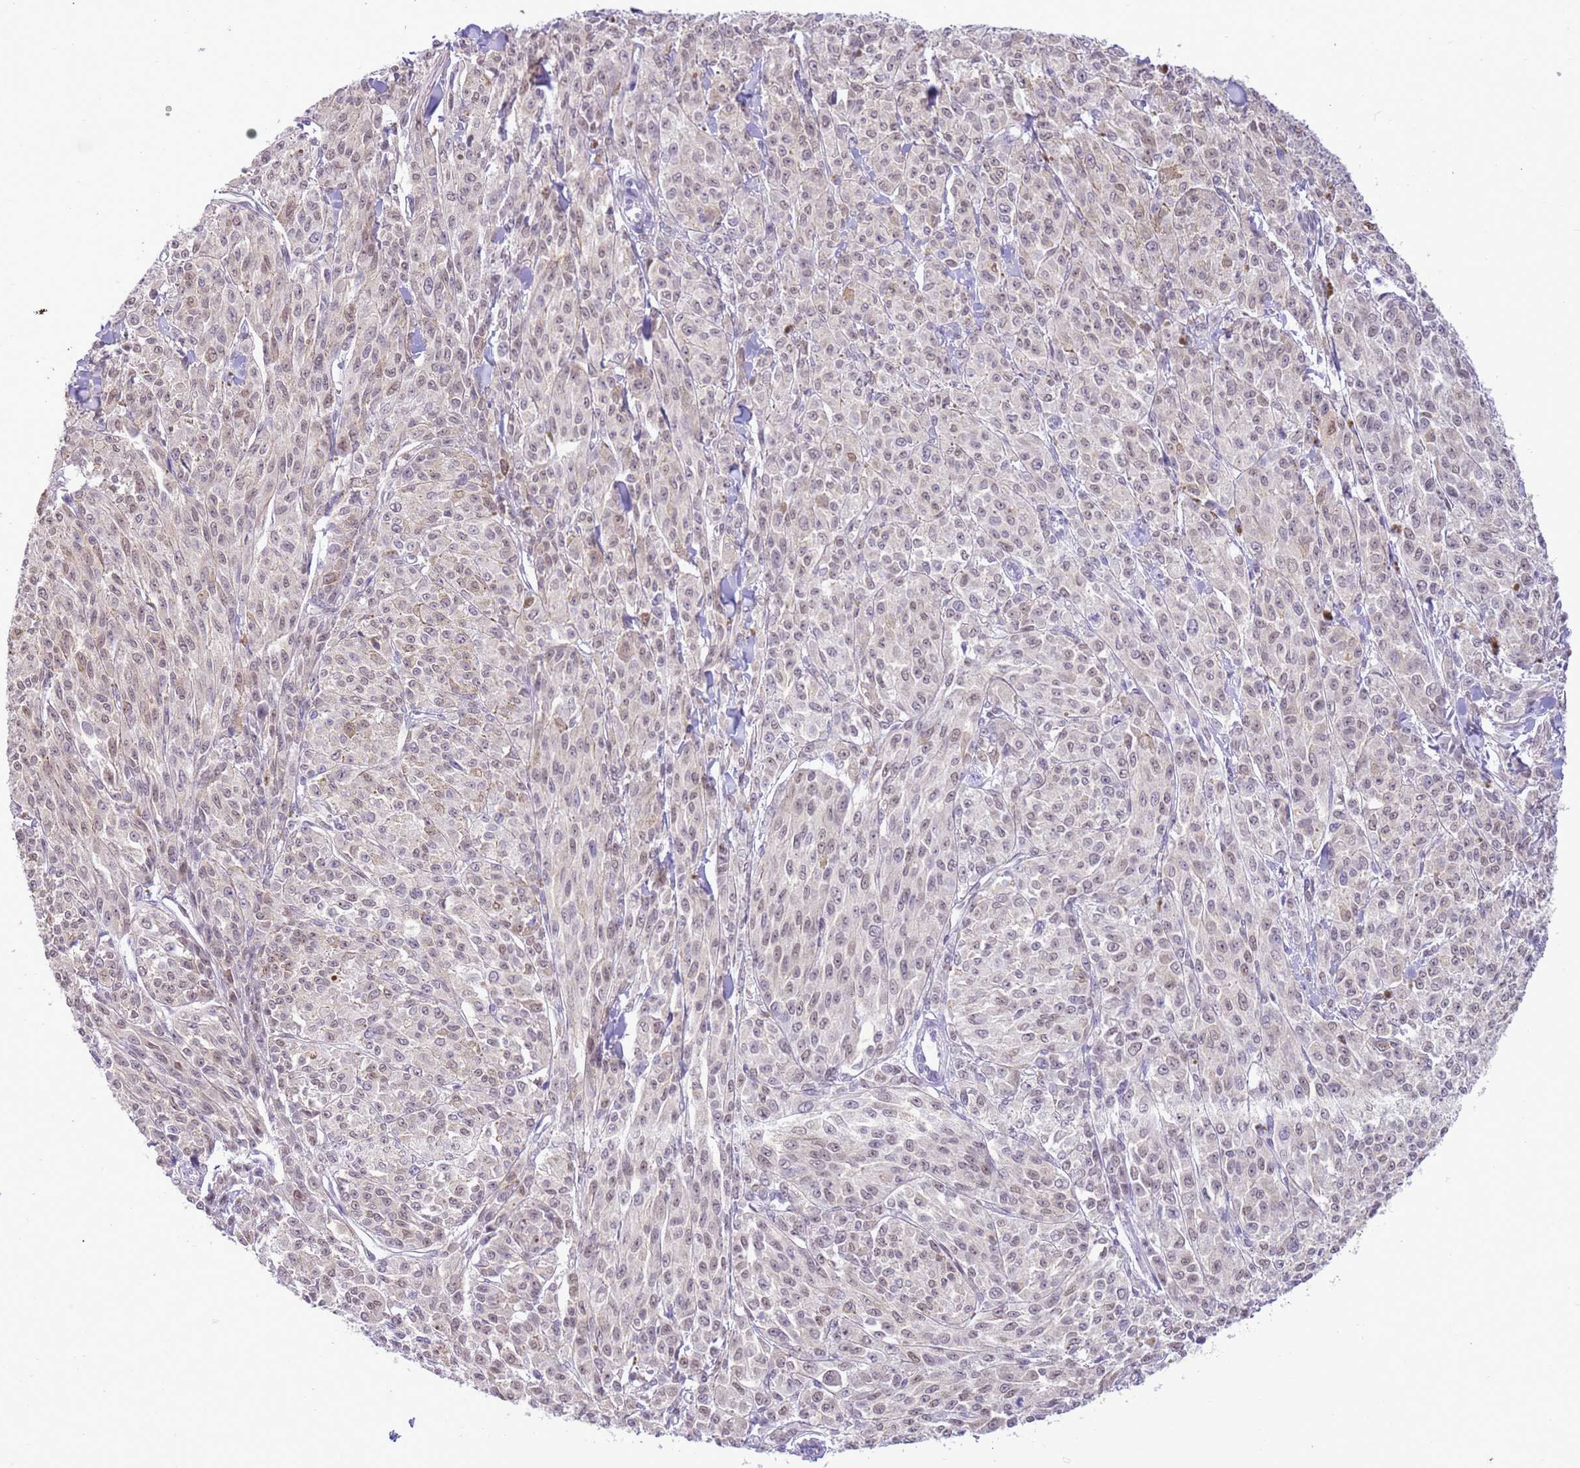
{"staining": {"intensity": "weak", "quantity": "25%-75%", "location": "nuclear"}, "tissue": "melanoma", "cell_type": "Tumor cells", "image_type": "cancer", "snomed": [{"axis": "morphology", "description": "Malignant melanoma, NOS"}, {"axis": "topography", "description": "Skin"}], "caption": "A histopathology image showing weak nuclear positivity in about 25%-75% of tumor cells in melanoma, as visualized by brown immunohistochemical staining.", "gene": "DDI2", "patient": {"sex": "female", "age": 52}}